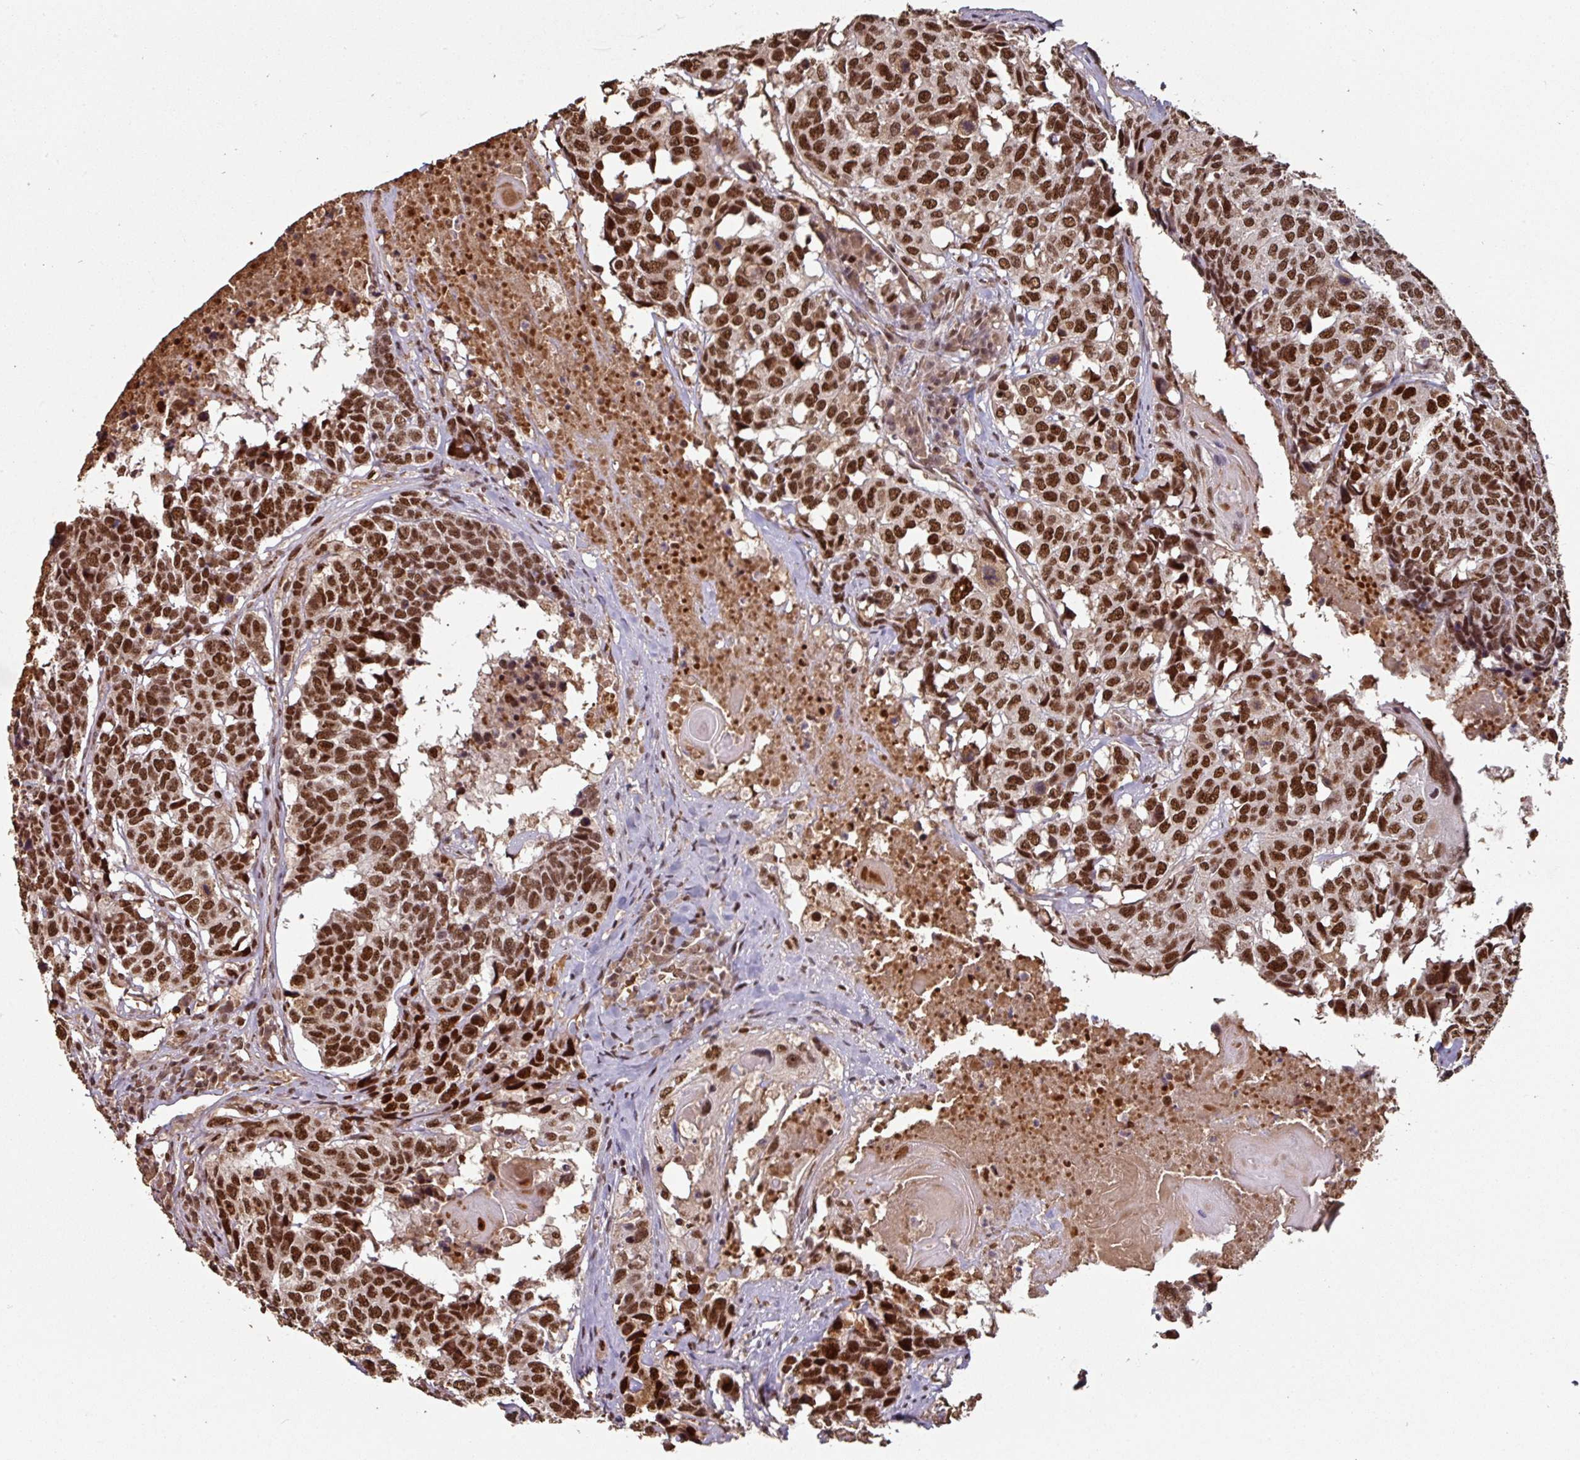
{"staining": {"intensity": "strong", "quantity": ">75%", "location": "nuclear"}, "tissue": "head and neck cancer", "cell_type": "Tumor cells", "image_type": "cancer", "snomed": [{"axis": "morphology", "description": "Squamous cell carcinoma, NOS"}, {"axis": "topography", "description": "Head-Neck"}], "caption": "The histopathology image exhibits immunohistochemical staining of squamous cell carcinoma (head and neck). There is strong nuclear staining is seen in about >75% of tumor cells.", "gene": "POLD1", "patient": {"sex": "male", "age": 66}}